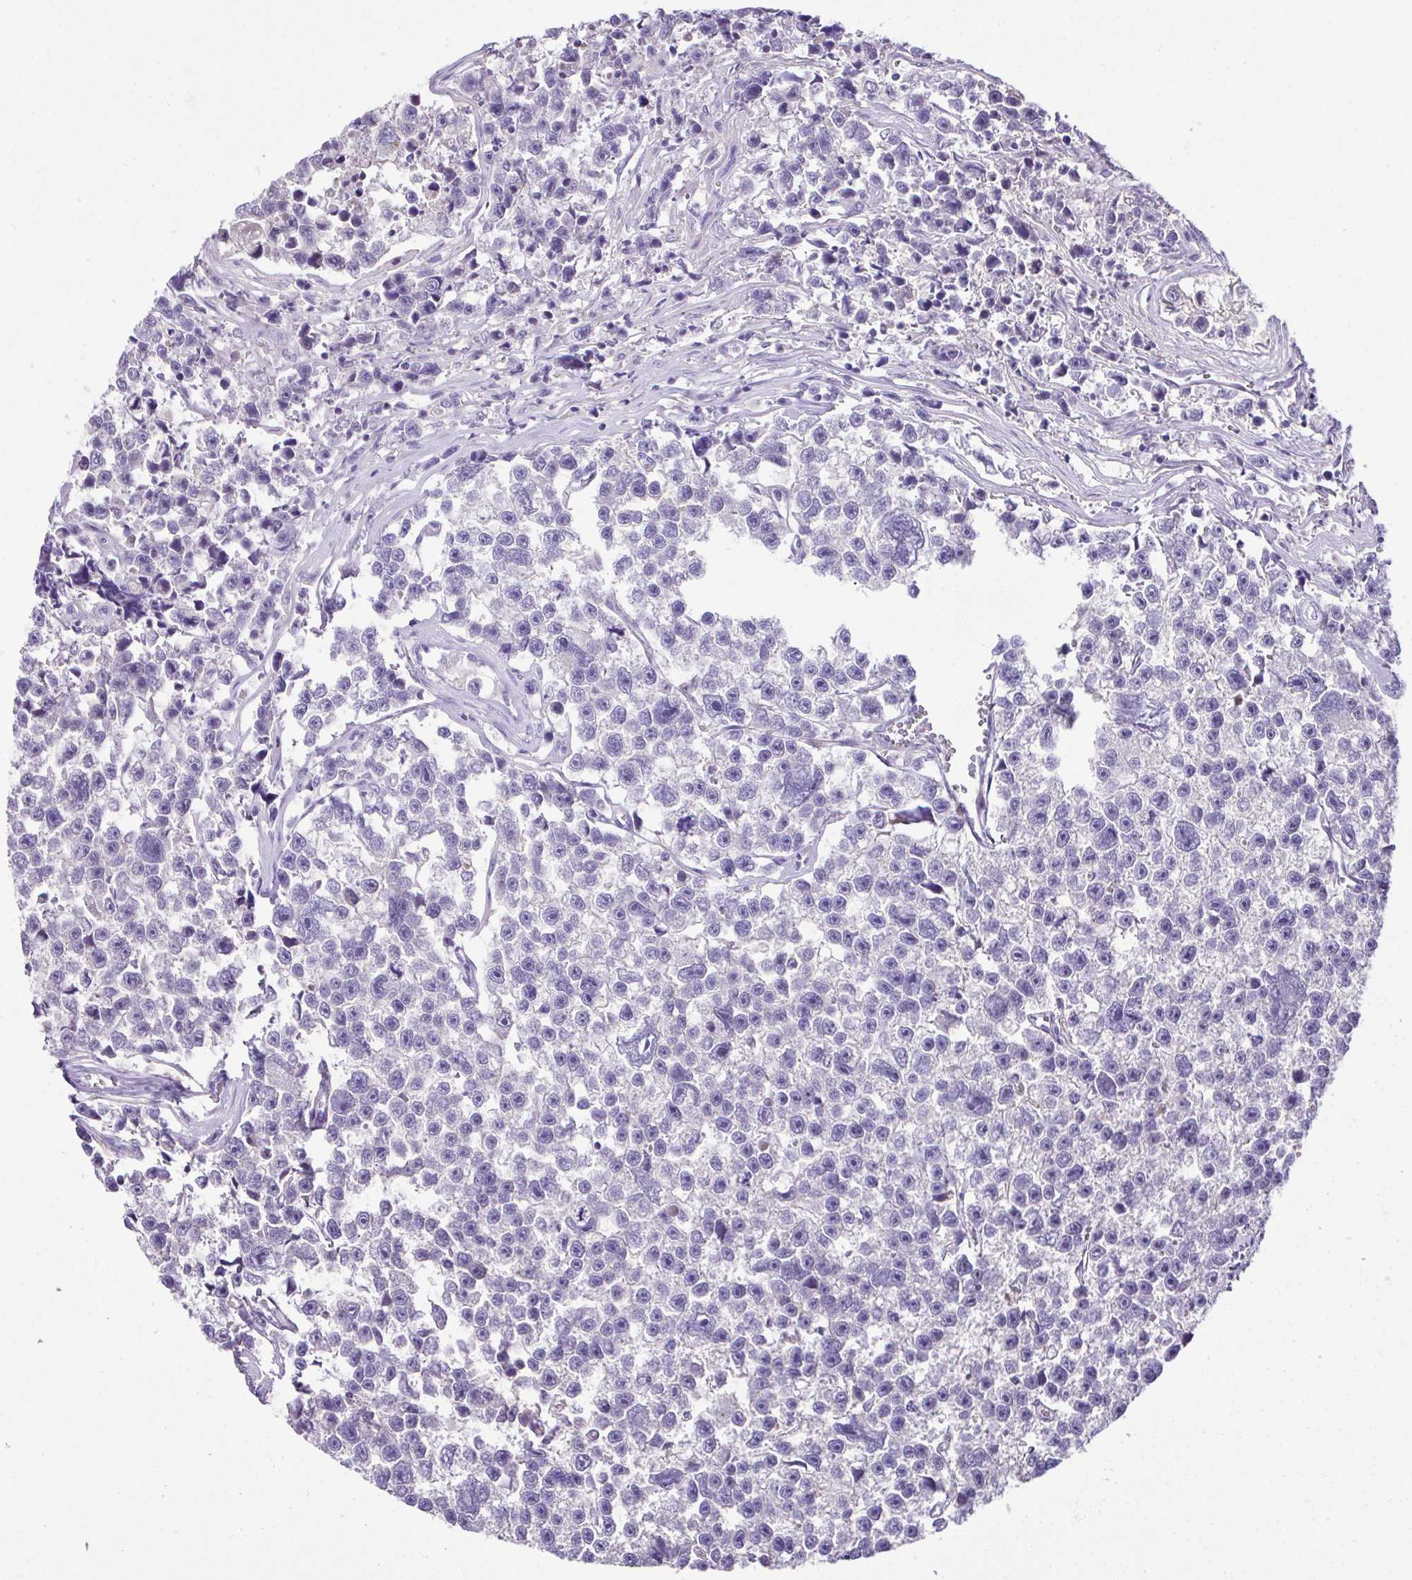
{"staining": {"intensity": "negative", "quantity": "none", "location": "none"}, "tissue": "testis cancer", "cell_type": "Tumor cells", "image_type": "cancer", "snomed": [{"axis": "morphology", "description": "Seminoma, NOS"}, {"axis": "topography", "description": "Testis"}], "caption": "Human testis seminoma stained for a protein using immunohistochemistry (IHC) demonstrates no expression in tumor cells.", "gene": "CCDC85C", "patient": {"sex": "male", "age": 26}}